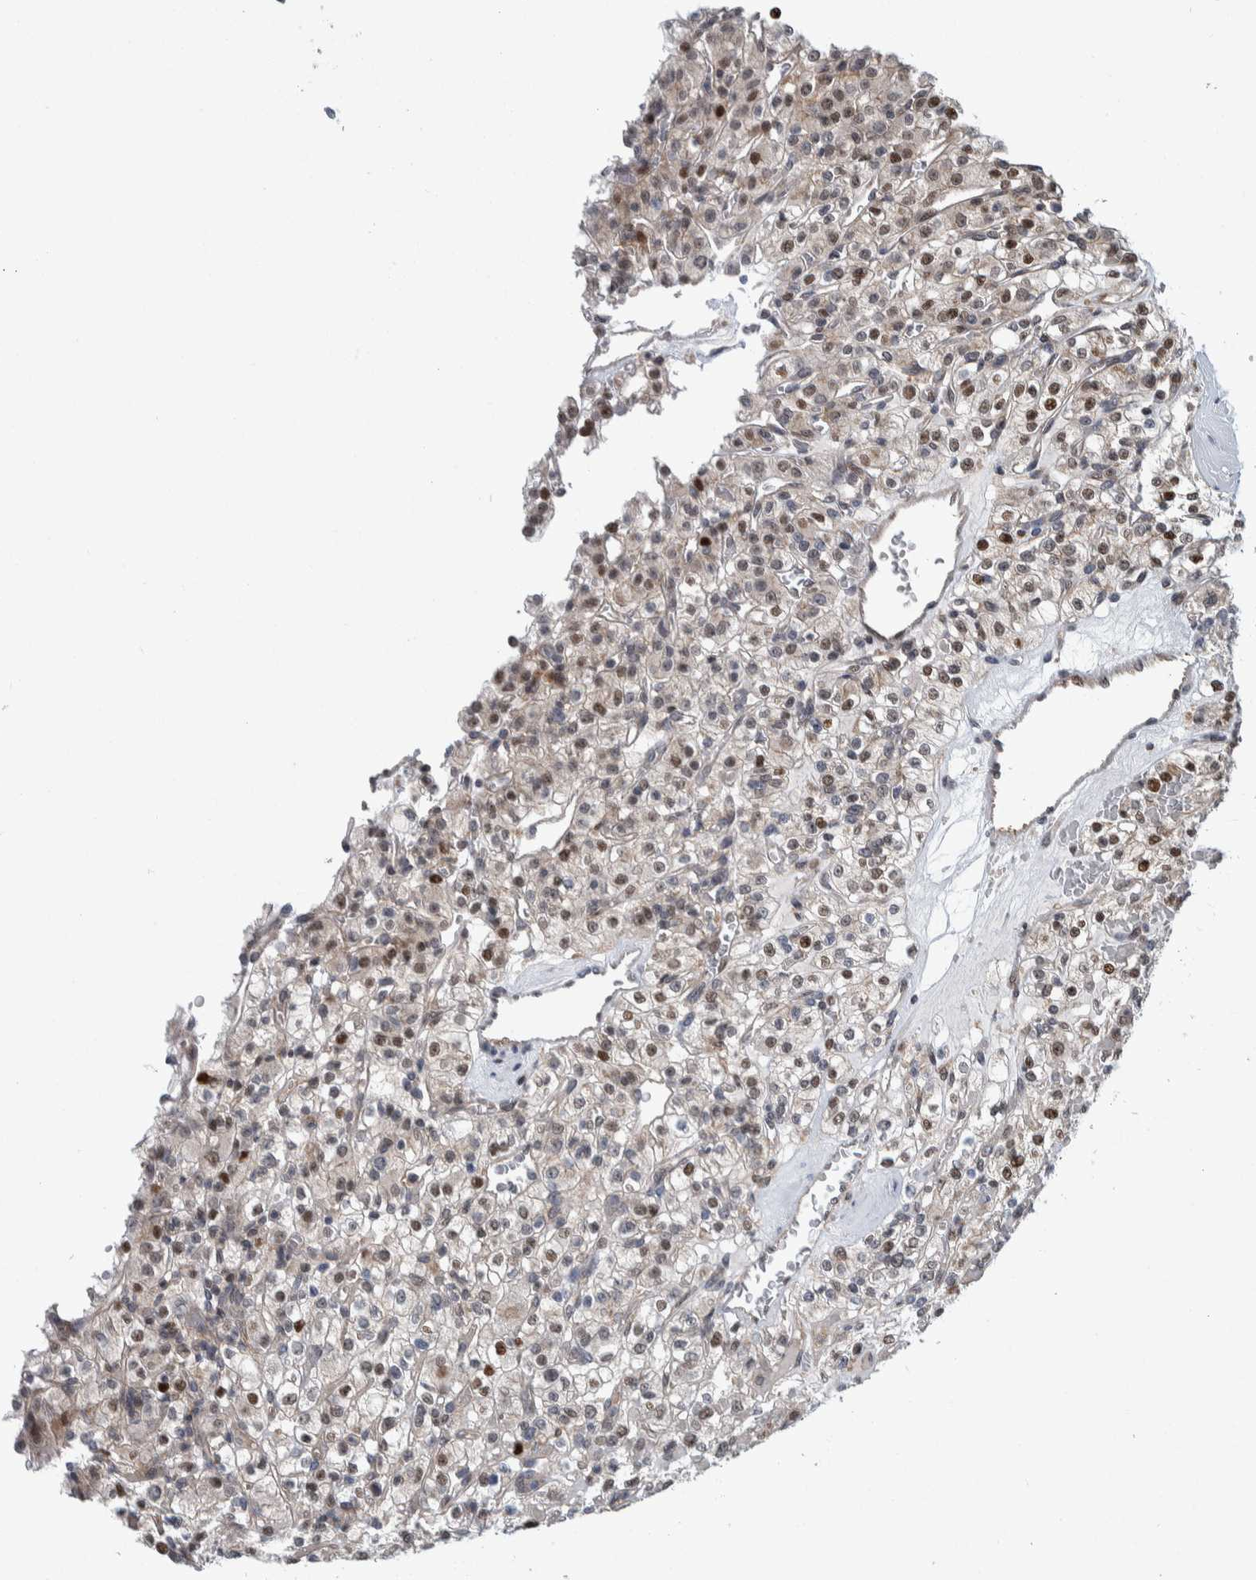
{"staining": {"intensity": "strong", "quantity": "25%-75%", "location": "nuclear"}, "tissue": "renal cancer", "cell_type": "Tumor cells", "image_type": "cancer", "snomed": [{"axis": "morphology", "description": "Normal tissue, NOS"}, {"axis": "morphology", "description": "Adenocarcinoma, NOS"}, {"axis": "topography", "description": "Kidney"}], "caption": "A high amount of strong nuclear expression is present in approximately 25%-75% of tumor cells in renal cancer (adenocarcinoma) tissue. (DAB (3,3'-diaminobenzidine) IHC with brightfield microscopy, high magnification).", "gene": "PTPA", "patient": {"sex": "female", "age": 72}}